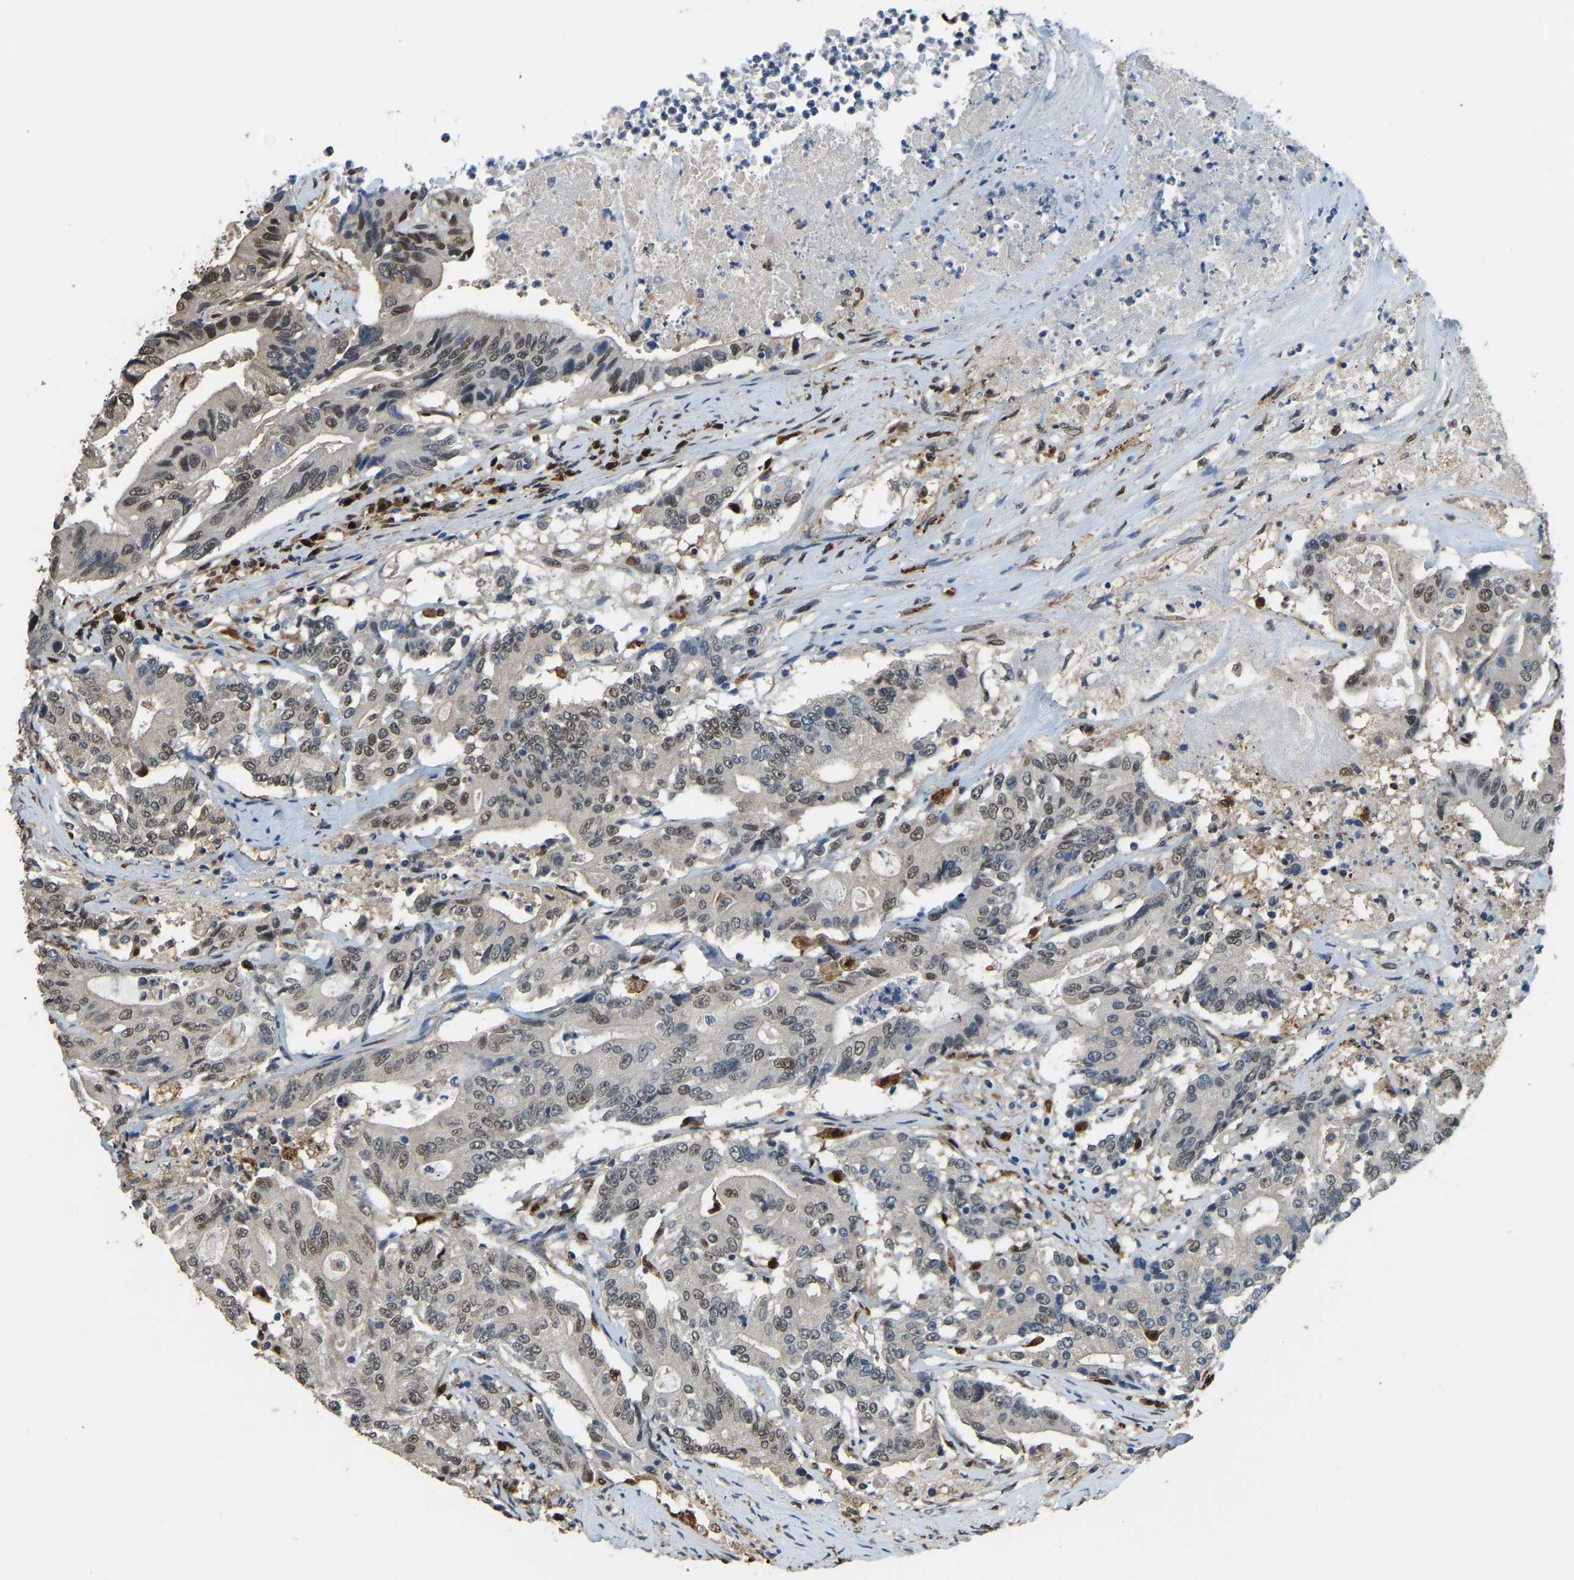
{"staining": {"intensity": "moderate", "quantity": "25%-75%", "location": "cytoplasmic/membranous,nuclear"}, "tissue": "colorectal cancer", "cell_type": "Tumor cells", "image_type": "cancer", "snomed": [{"axis": "morphology", "description": "Adenocarcinoma, NOS"}, {"axis": "topography", "description": "Colon"}], "caption": "Human colorectal adenocarcinoma stained for a protein (brown) shows moderate cytoplasmic/membranous and nuclear positive expression in approximately 25%-75% of tumor cells.", "gene": "NANS", "patient": {"sex": "female", "age": 77}}